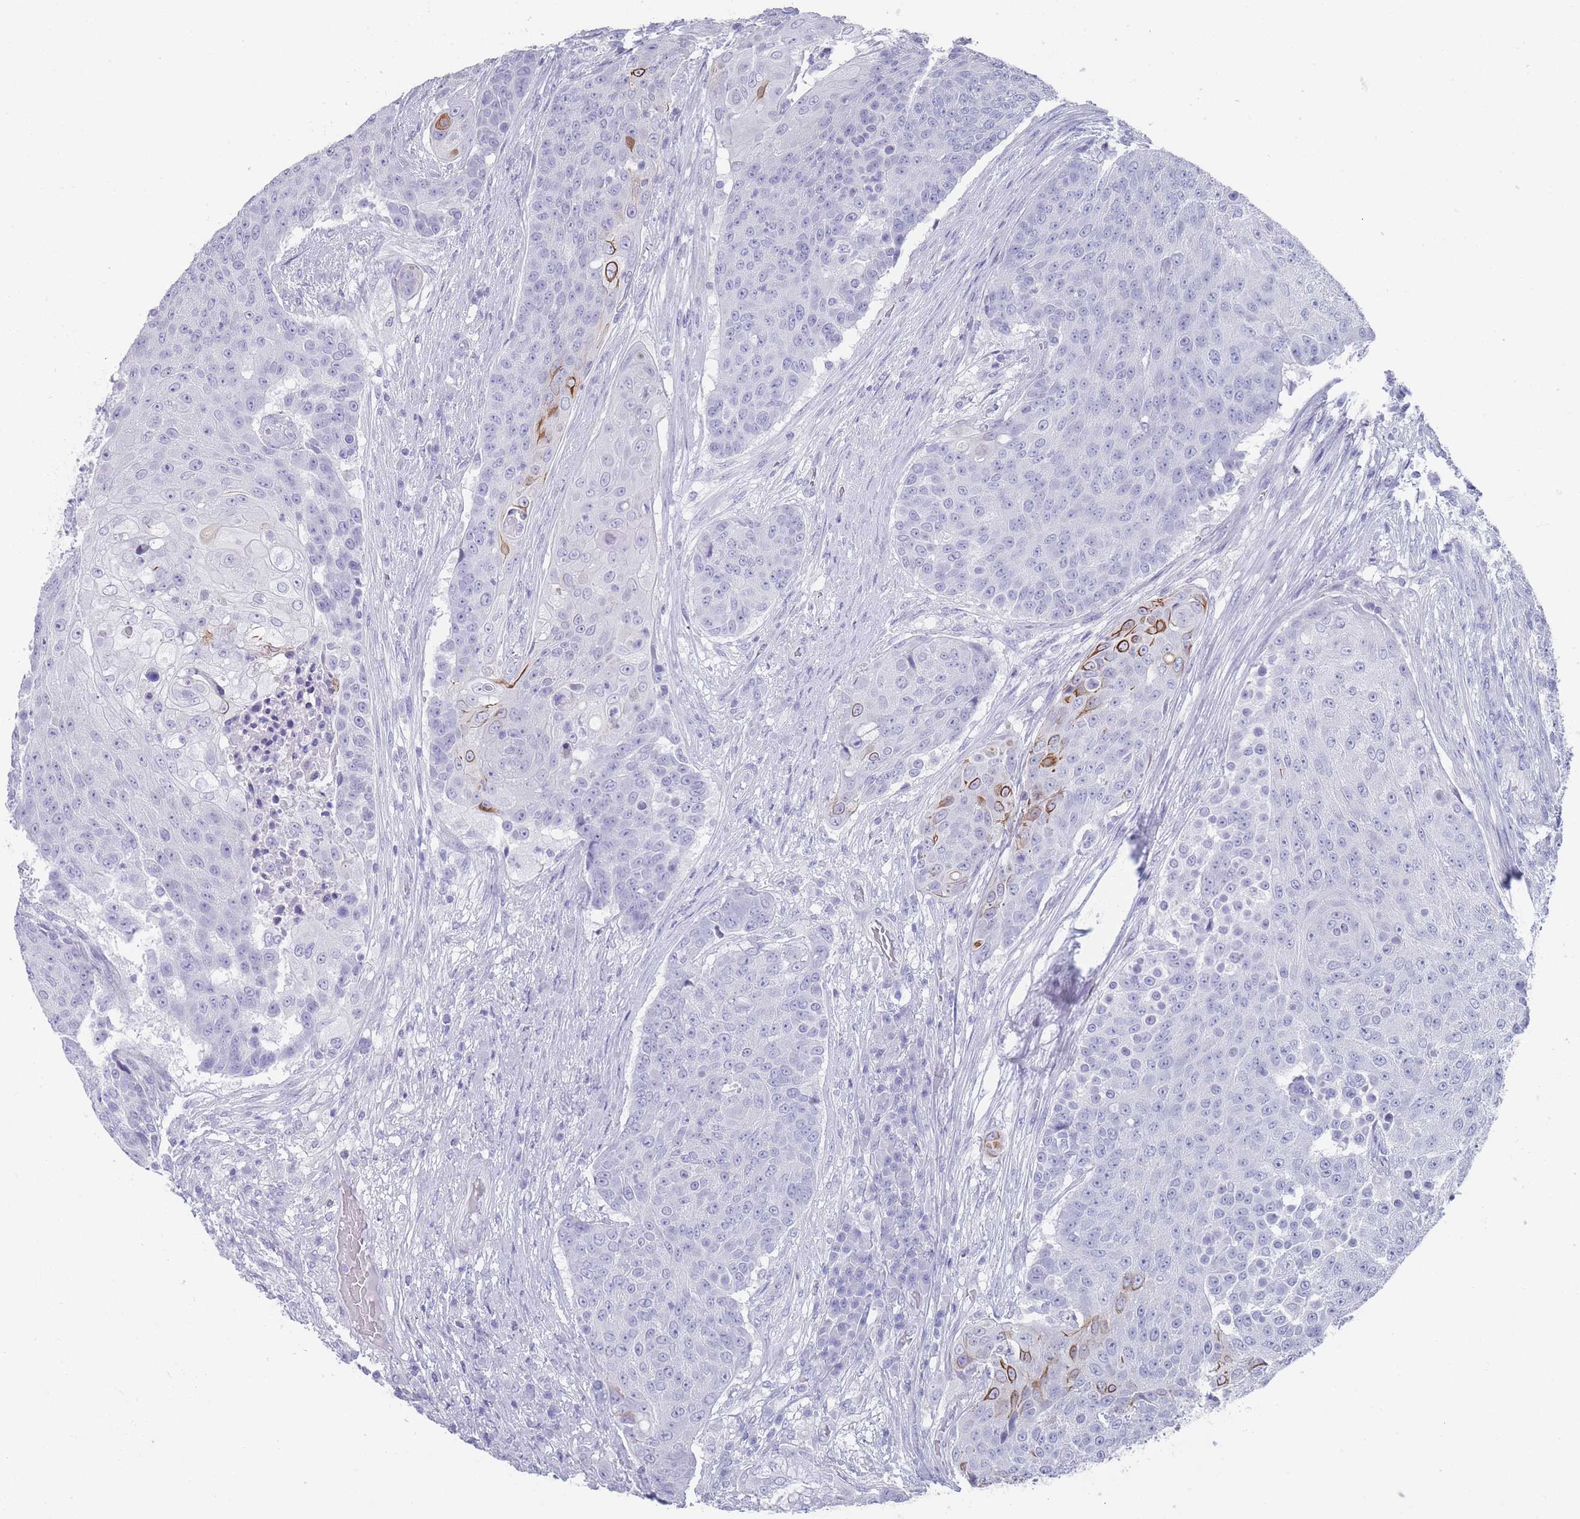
{"staining": {"intensity": "strong", "quantity": "<25%", "location": "cytoplasmic/membranous"}, "tissue": "urothelial cancer", "cell_type": "Tumor cells", "image_type": "cancer", "snomed": [{"axis": "morphology", "description": "Urothelial carcinoma, High grade"}, {"axis": "topography", "description": "Urinary bladder"}], "caption": "High-power microscopy captured an immunohistochemistry (IHC) image of urothelial cancer, revealing strong cytoplasmic/membranous staining in approximately <25% of tumor cells.", "gene": "RAB2B", "patient": {"sex": "female", "age": 63}}